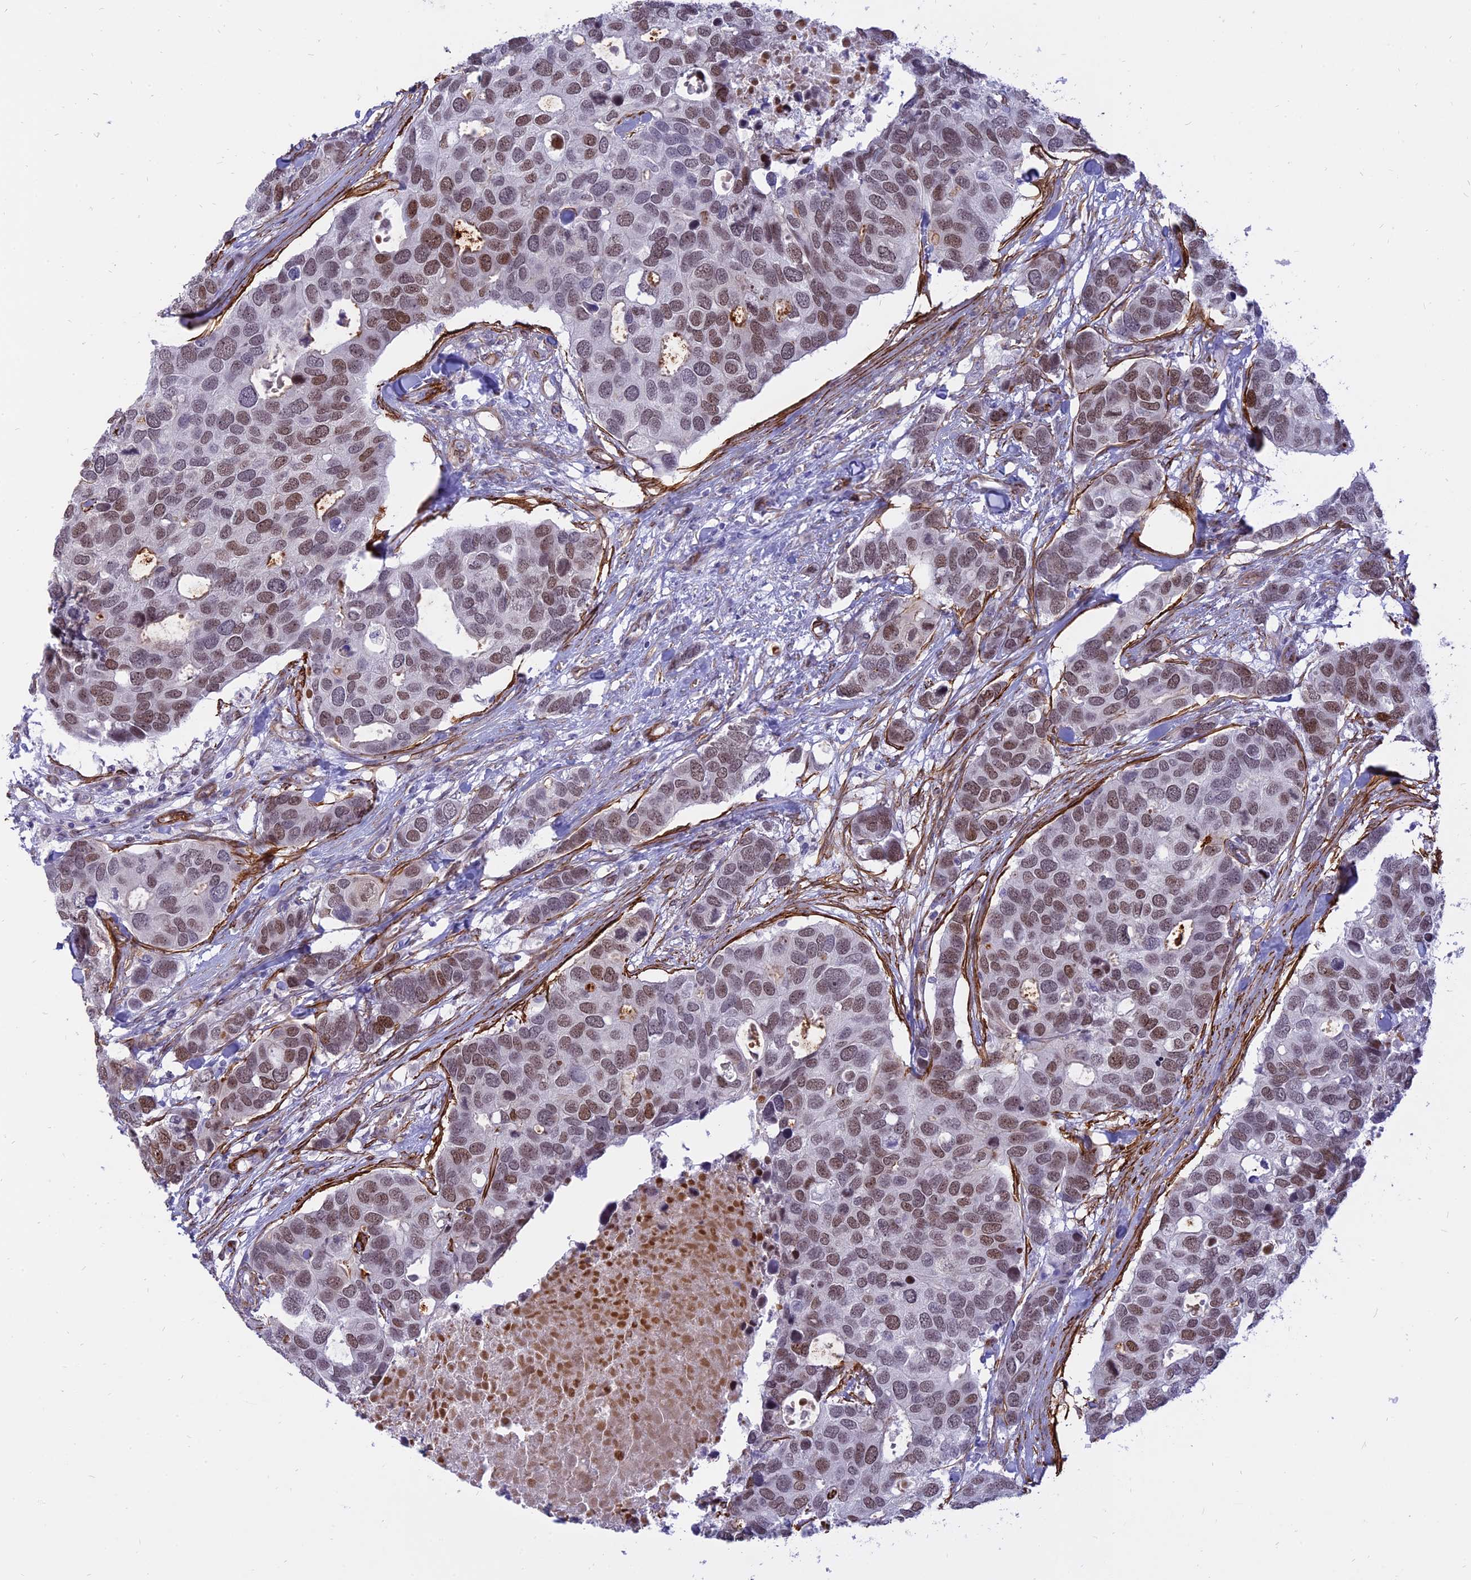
{"staining": {"intensity": "moderate", "quantity": ">75%", "location": "nuclear"}, "tissue": "breast cancer", "cell_type": "Tumor cells", "image_type": "cancer", "snomed": [{"axis": "morphology", "description": "Duct carcinoma"}, {"axis": "topography", "description": "Breast"}], "caption": "Immunohistochemistry photomicrograph of invasive ductal carcinoma (breast) stained for a protein (brown), which reveals medium levels of moderate nuclear positivity in about >75% of tumor cells.", "gene": "CENPV", "patient": {"sex": "female", "age": 83}}